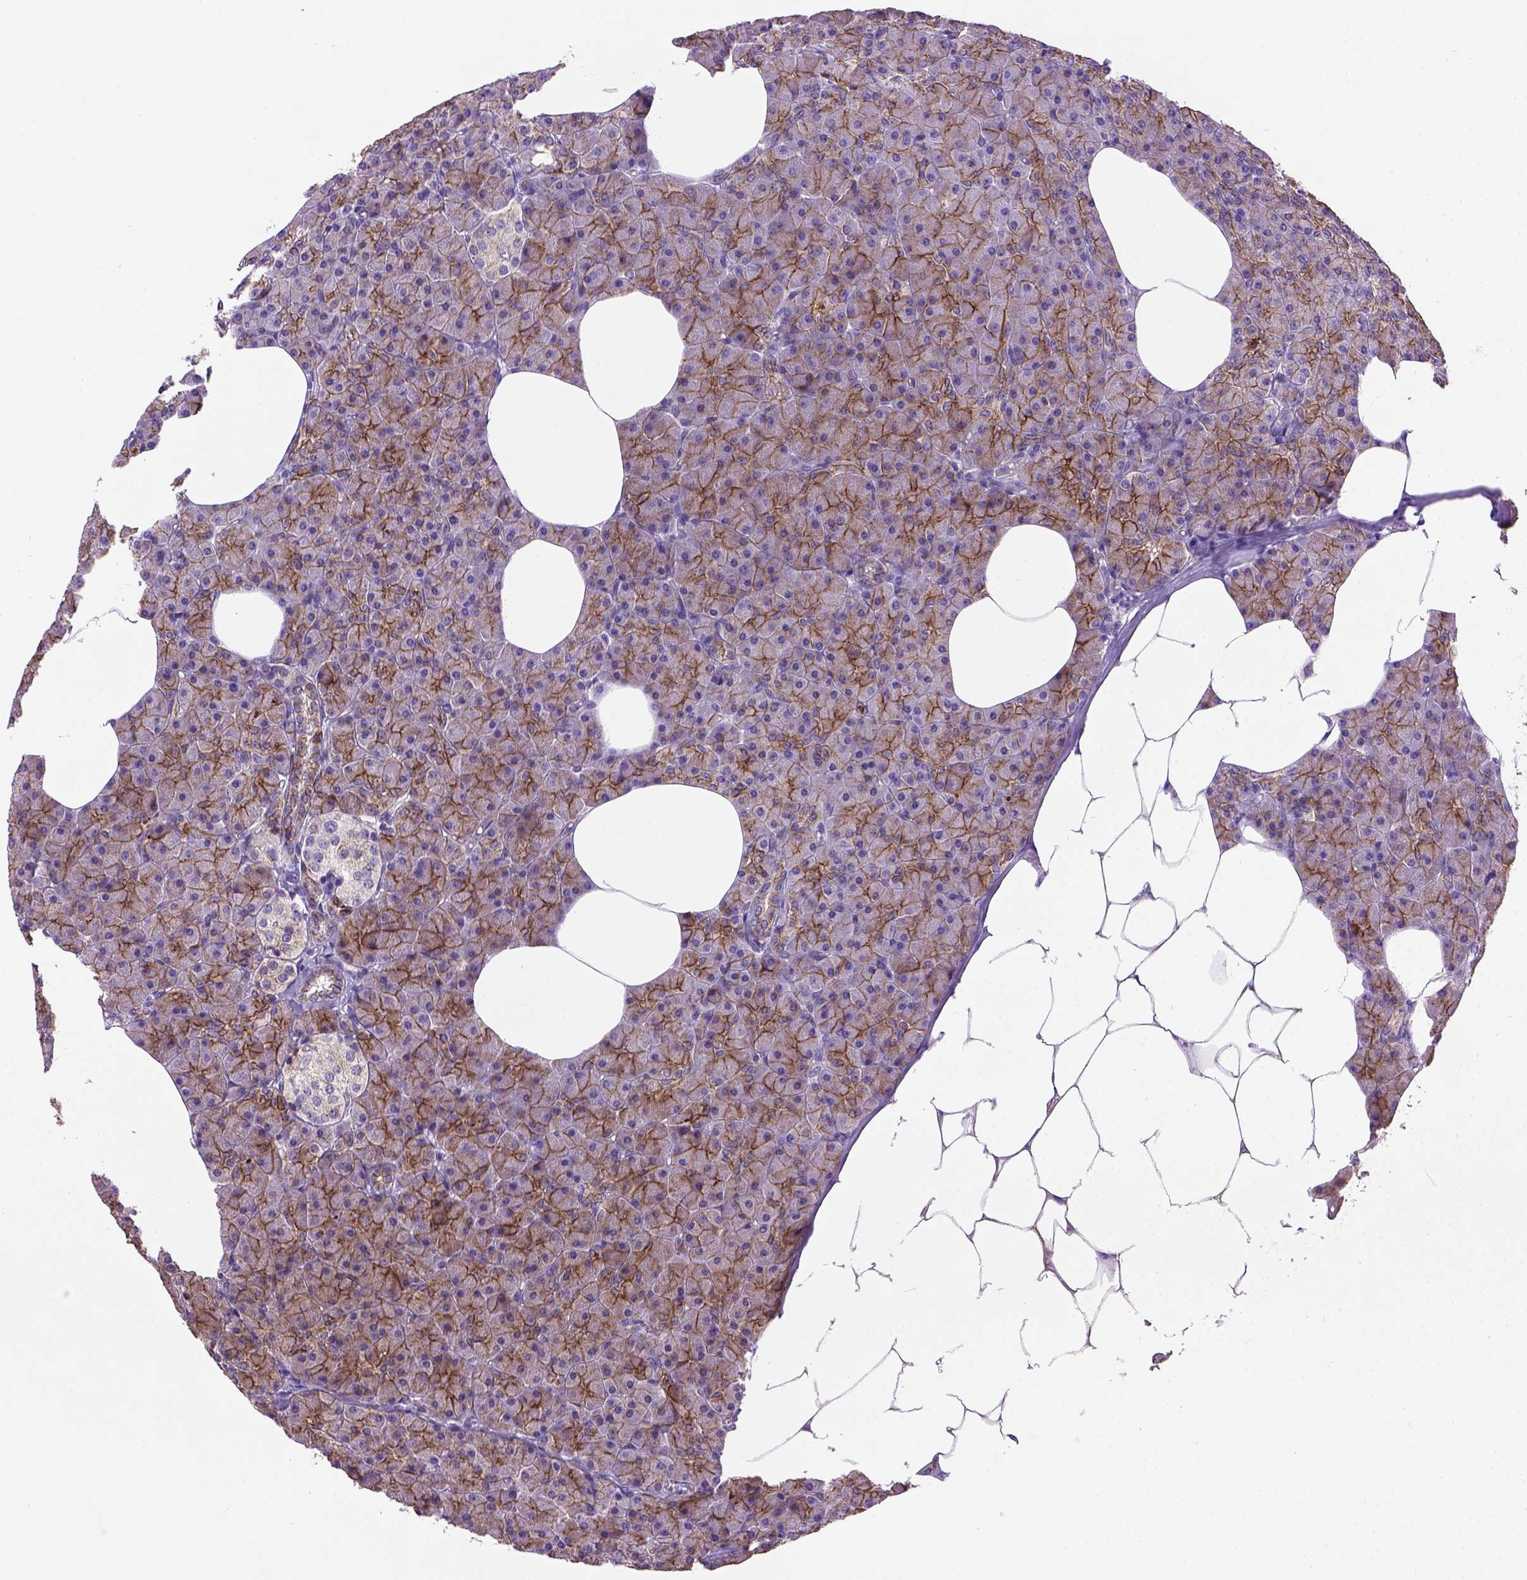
{"staining": {"intensity": "strong", "quantity": ">75%", "location": "cytoplasmic/membranous"}, "tissue": "pancreas", "cell_type": "Exocrine glandular cells", "image_type": "normal", "snomed": [{"axis": "morphology", "description": "Normal tissue, NOS"}, {"axis": "topography", "description": "Pancreas"}], "caption": "Human pancreas stained with a brown dye displays strong cytoplasmic/membranous positive staining in about >75% of exocrine glandular cells.", "gene": "CDH1", "patient": {"sex": "female", "age": 45}}